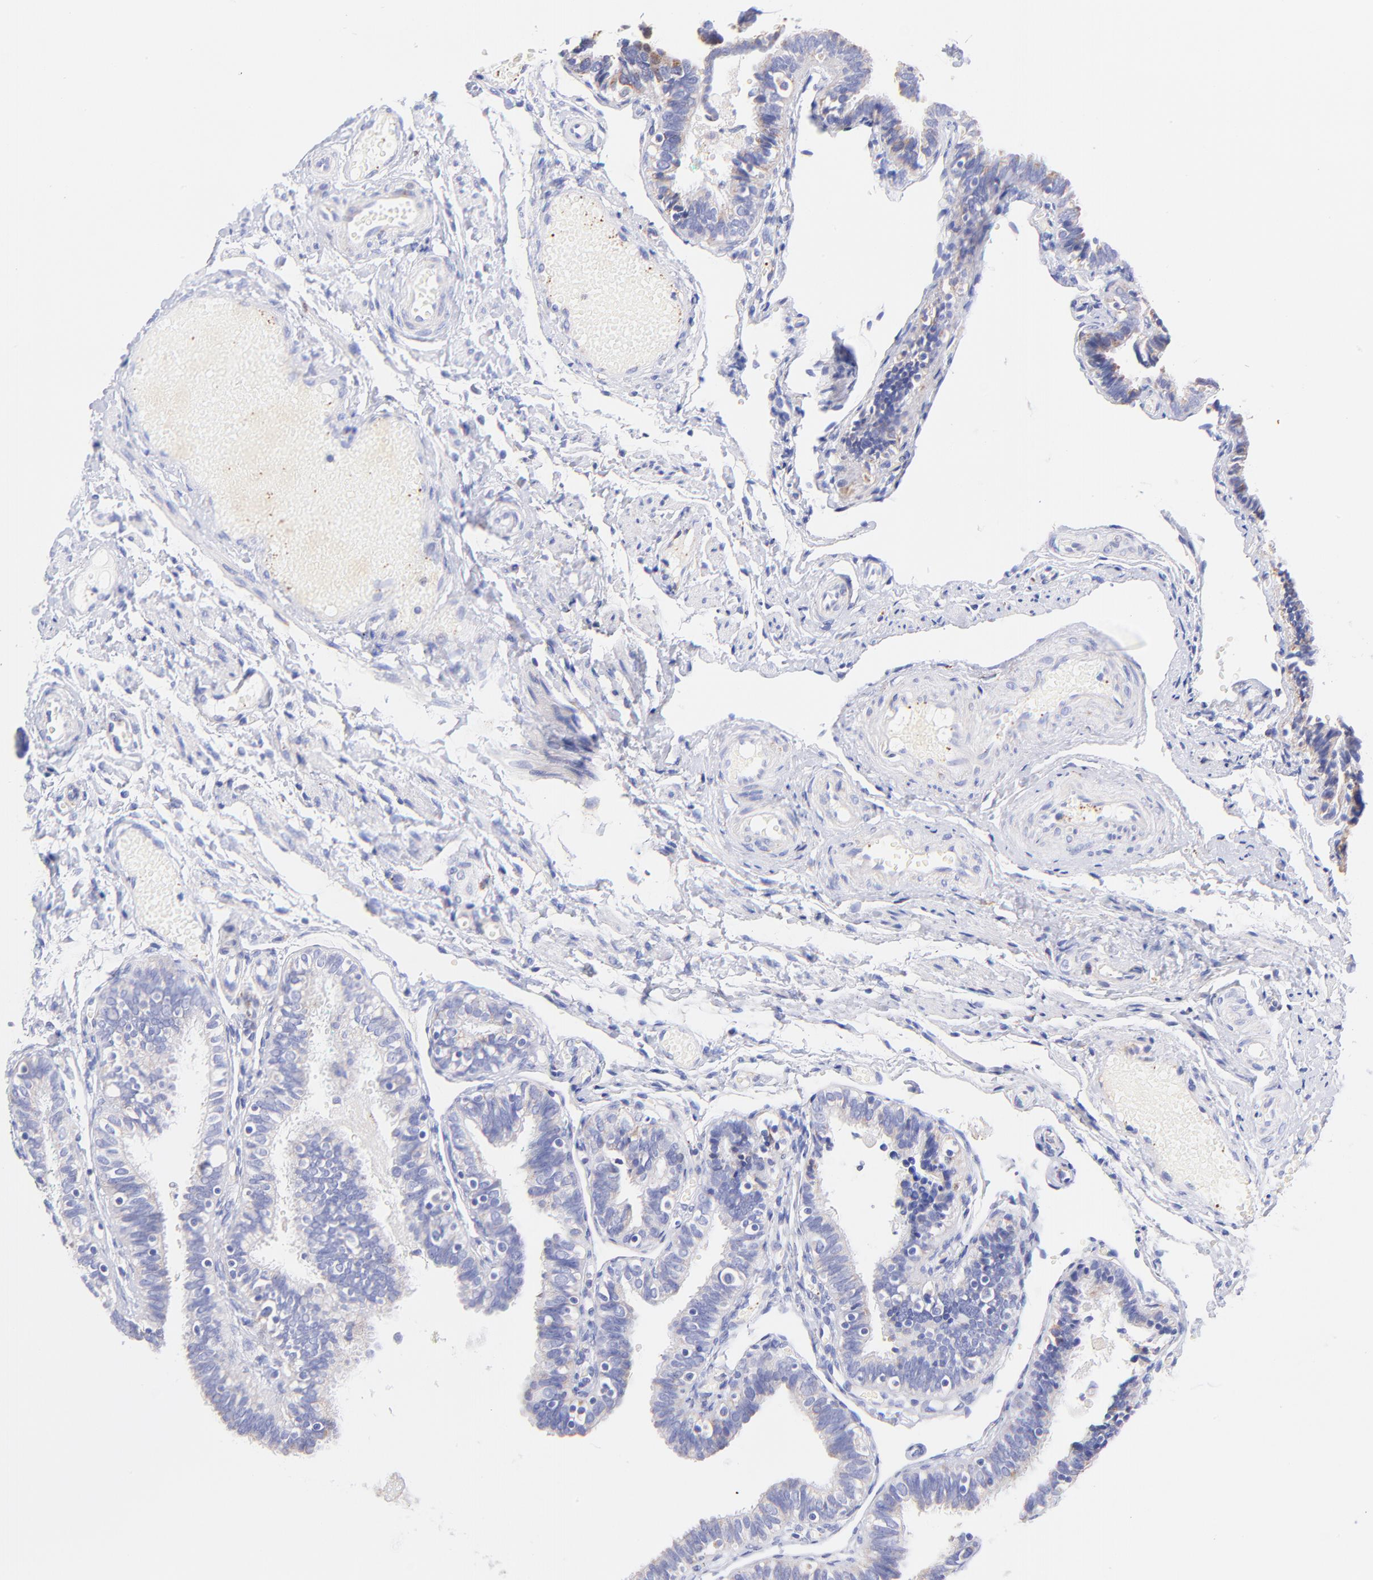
{"staining": {"intensity": "negative", "quantity": "none", "location": "none"}, "tissue": "fallopian tube", "cell_type": "Glandular cells", "image_type": "normal", "snomed": [{"axis": "morphology", "description": "Normal tissue, NOS"}, {"axis": "topography", "description": "Fallopian tube"}], "caption": "A high-resolution photomicrograph shows IHC staining of normal fallopian tube, which shows no significant expression in glandular cells.", "gene": "SPARC", "patient": {"sex": "female", "age": 46}}